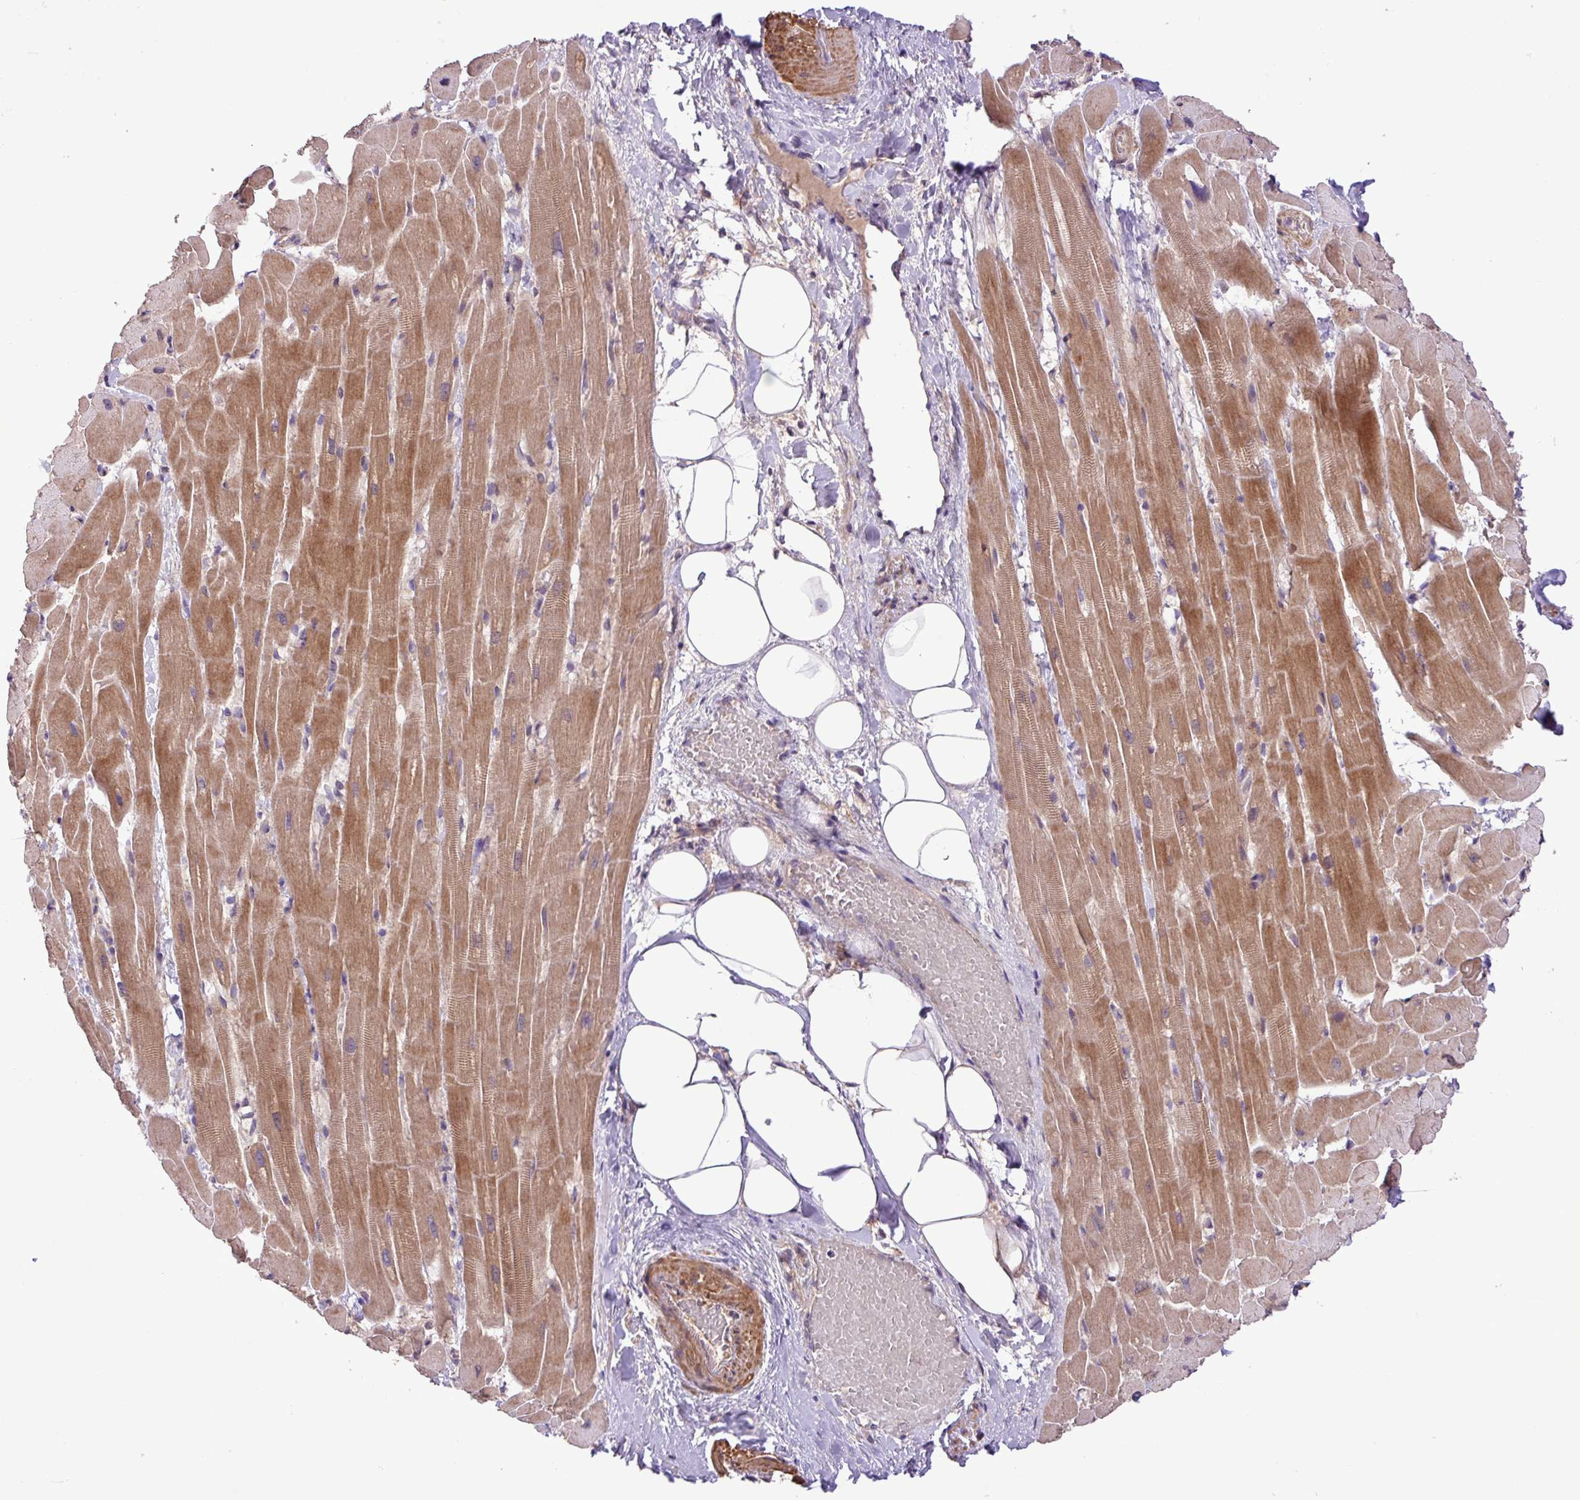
{"staining": {"intensity": "moderate", "quantity": ">75%", "location": "cytoplasmic/membranous"}, "tissue": "heart muscle", "cell_type": "Cardiomyocytes", "image_type": "normal", "snomed": [{"axis": "morphology", "description": "Normal tissue, NOS"}, {"axis": "topography", "description": "Heart"}], "caption": "IHC image of unremarkable human heart muscle stained for a protein (brown), which demonstrates medium levels of moderate cytoplasmic/membranous staining in approximately >75% of cardiomyocytes.", "gene": "TIMM10B", "patient": {"sex": "male", "age": 37}}